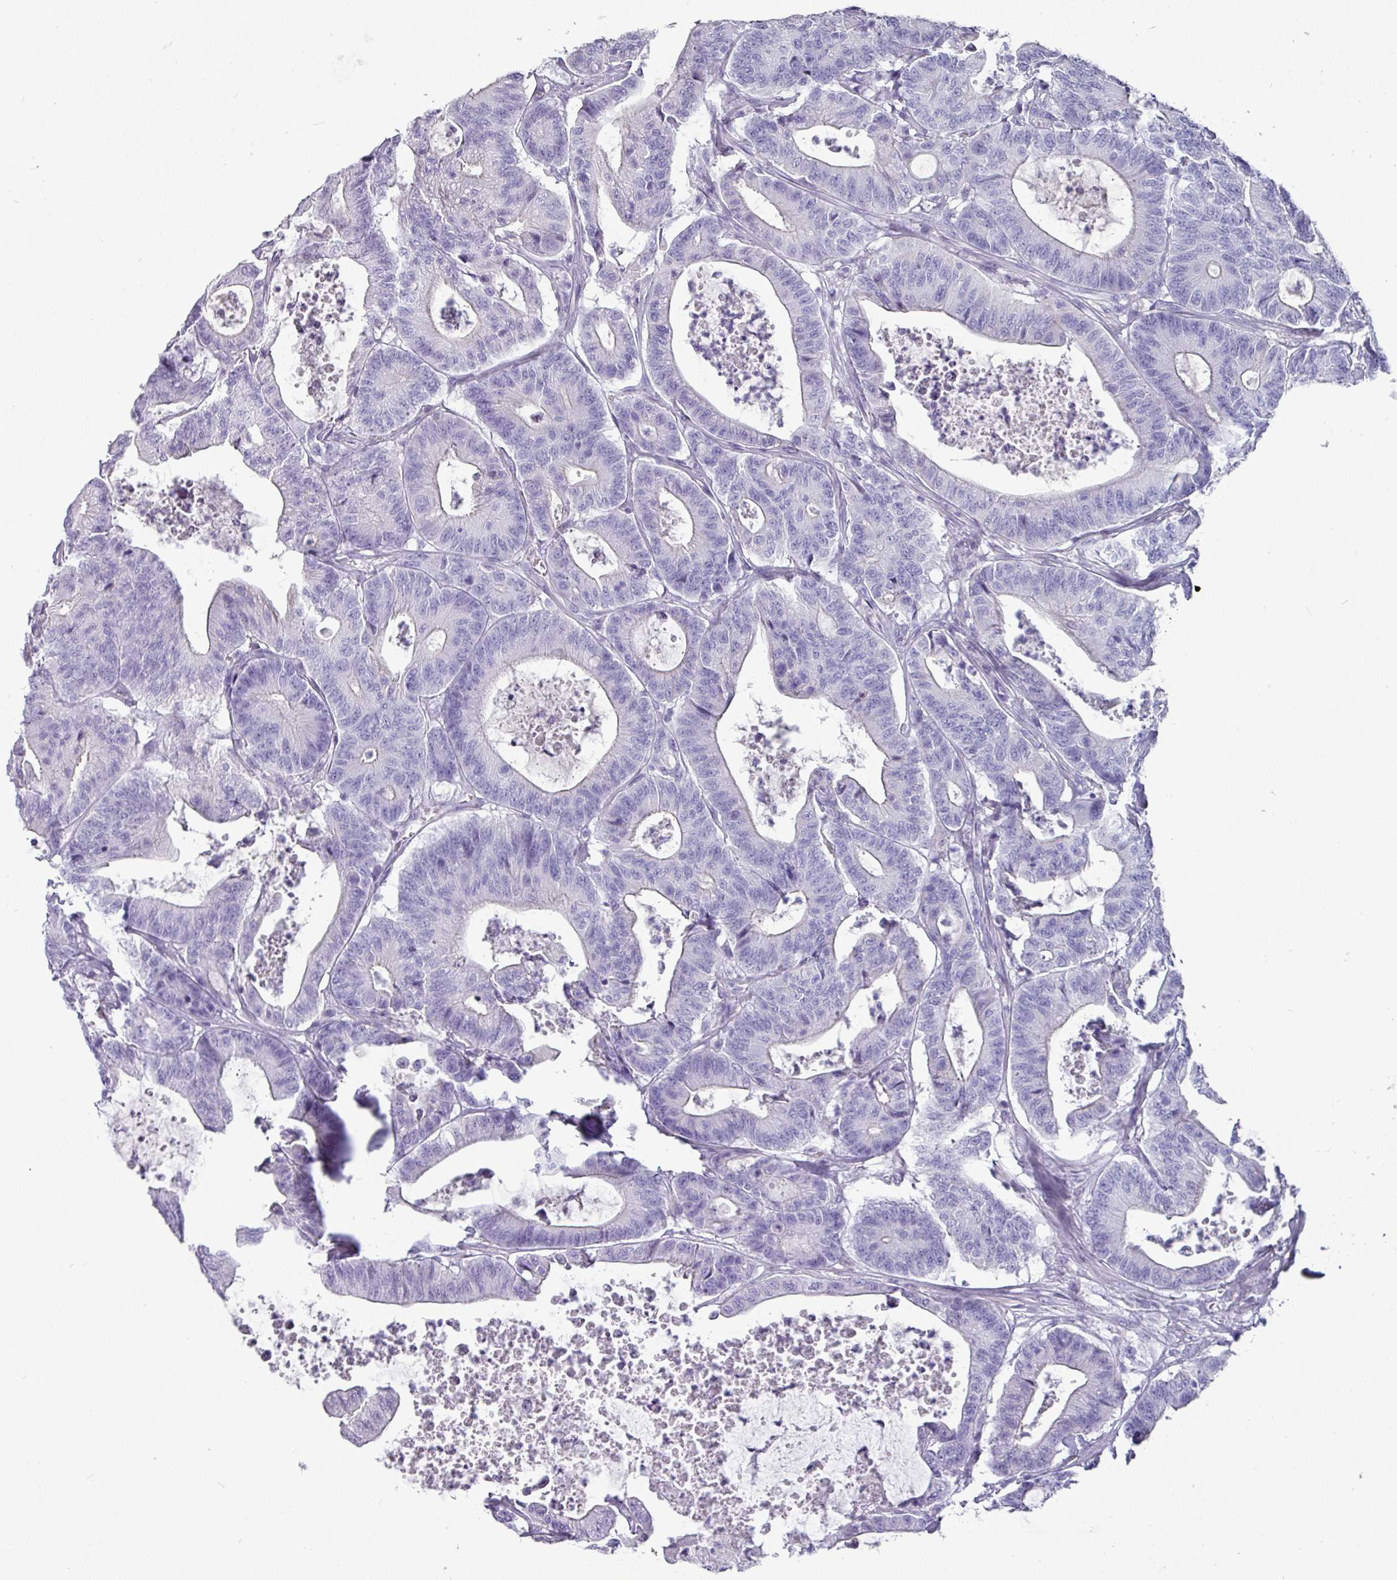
{"staining": {"intensity": "negative", "quantity": "none", "location": "none"}, "tissue": "colorectal cancer", "cell_type": "Tumor cells", "image_type": "cancer", "snomed": [{"axis": "morphology", "description": "Adenocarcinoma, NOS"}, {"axis": "topography", "description": "Colon"}], "caption": "DAB immunohistochemical staining of human adenocarcinoma (colorectal) displays no significant expression in tumor cells.", "gene": "GSTA3", "patient": {"sex": "female", "age": 84}}